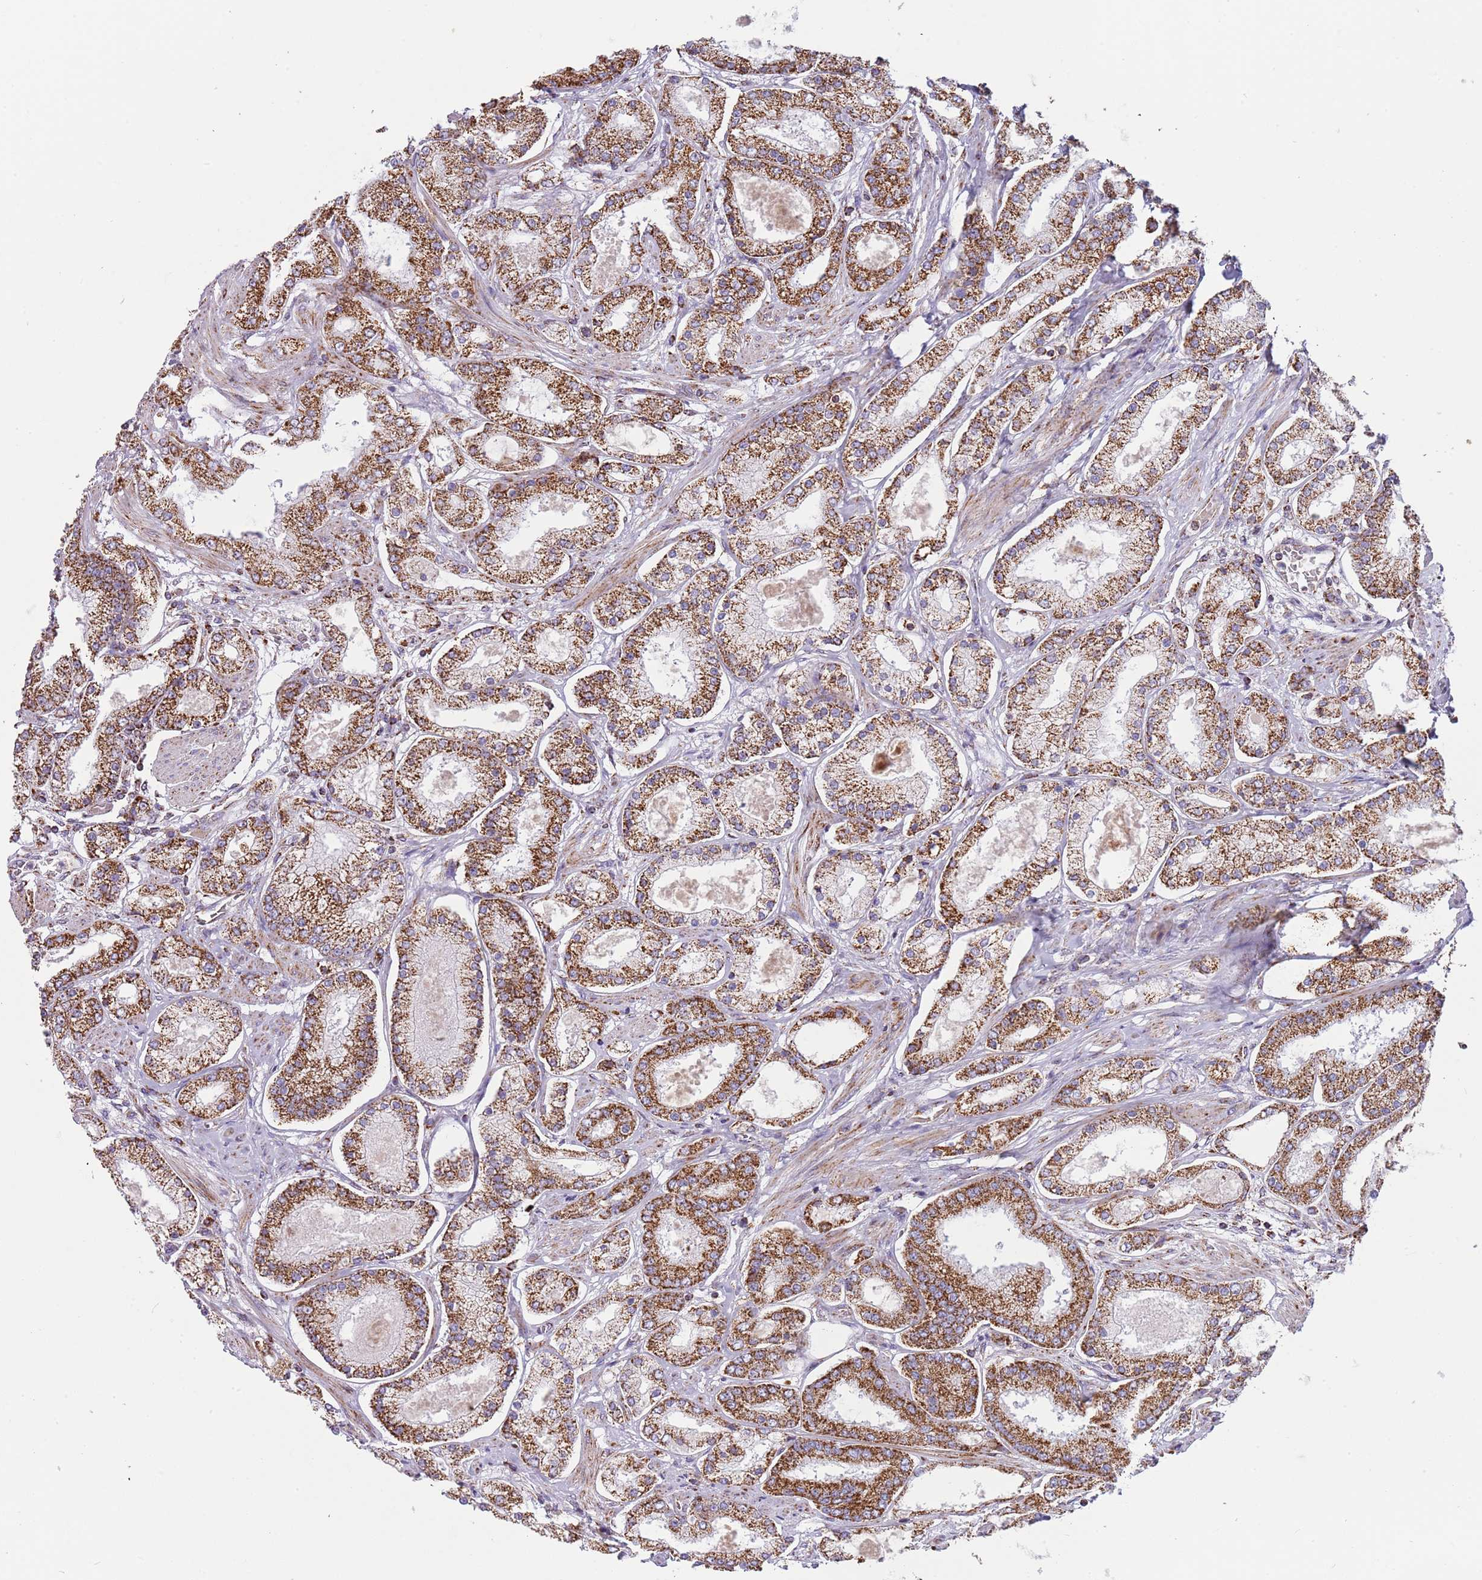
{"staining": {"intensity": "strong", "quantity": ">75%", "location": "cytoplasmic/membranous"}, "tissue": "prostate cancer", "cell_type": "Tumor cells", "image_type": "cancer", "snomed": [{"axis": "morphology", "description": "Adenocarcinoma, High grade"}, {"axis": "topography", "description": "Prostate"}], "caption": "The photomicrograph displays immunohistochemical staining of prostate cancer (high-grade adenocarcinoma). There is strong cytoplasmic/membranous positivity is present in approximately >75% of tumor cells.", "gene": "LHX6", "patient": {"sex": "male", "age": 69}}